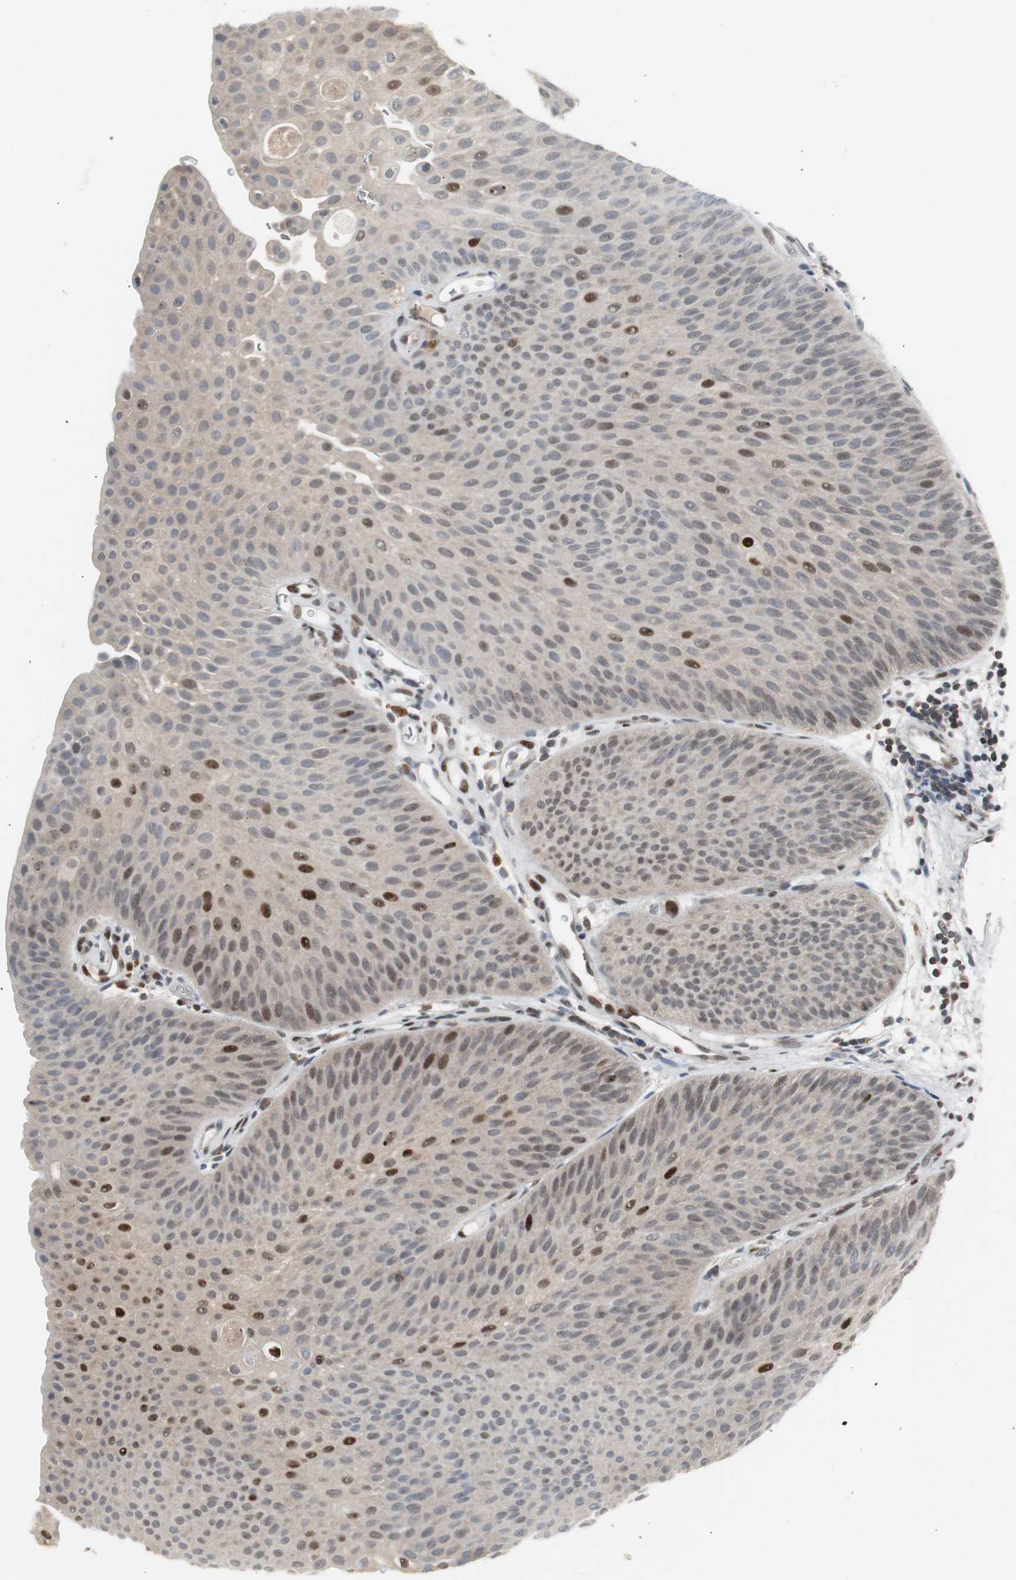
{"staining": {"intensity": "strong", "quantity": "<25%", "location": "nuclear"}, "tissue": "urothelial cancer", "cell_type": "Tumor cells", "image_type": "cancer", "snomed": [{"axis": "morphology", "description": "Urothelial carcinoma, Low grade"}, {"axis": "topography", "description": "Urinary bladder"}], "caption": "DAB (3,3'-diaminobenzidine) immunohistochemical staining of human urothelial cancer shows strong nuclear protein positivity in about <25% of tumor cells.", "gene": "GRK2", "patient": {"sex": "female", "age": 60}}